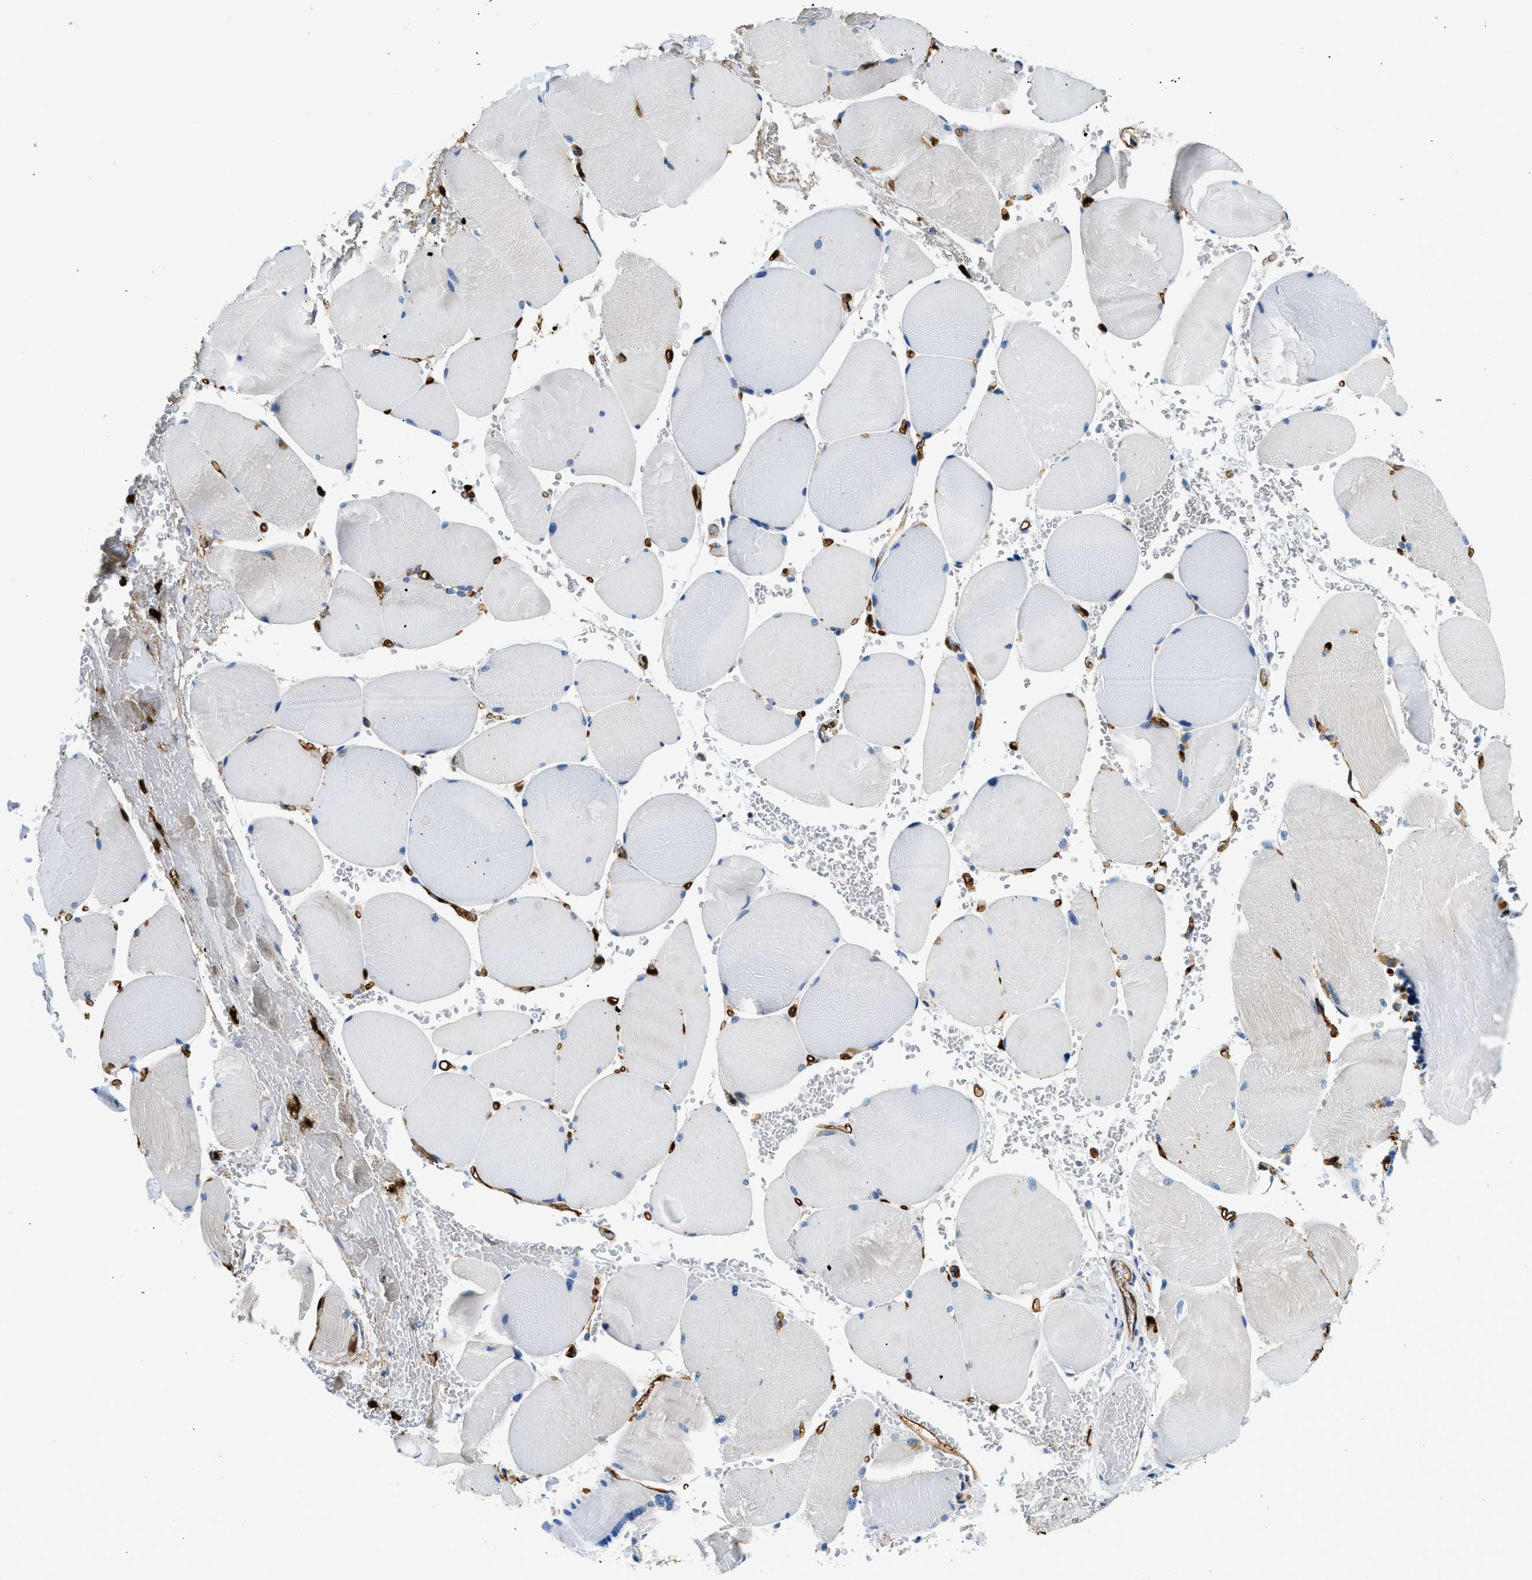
{"staining": {"intensity": "negative", "quantity": "none", "location": "none"}, "tissue": "skeletal muscle", "cell_type": "Myocytes", "image_type": "normal", "snomed": [{"axis": "morphology", "description": "Normal tissue, NOS"}, {"axis": "topography", "description": "Skin"}, {"axis": "topography", "description": "Skeletal muscle"}], "caption": "A high-resolution micrograph shows immunohistochemistry (IHC) staining of benign skeletal muscle, which displays no significant expression in myocytes.", "gene": "ANXA3", "patient": {"sex": "male", "age": 83}}